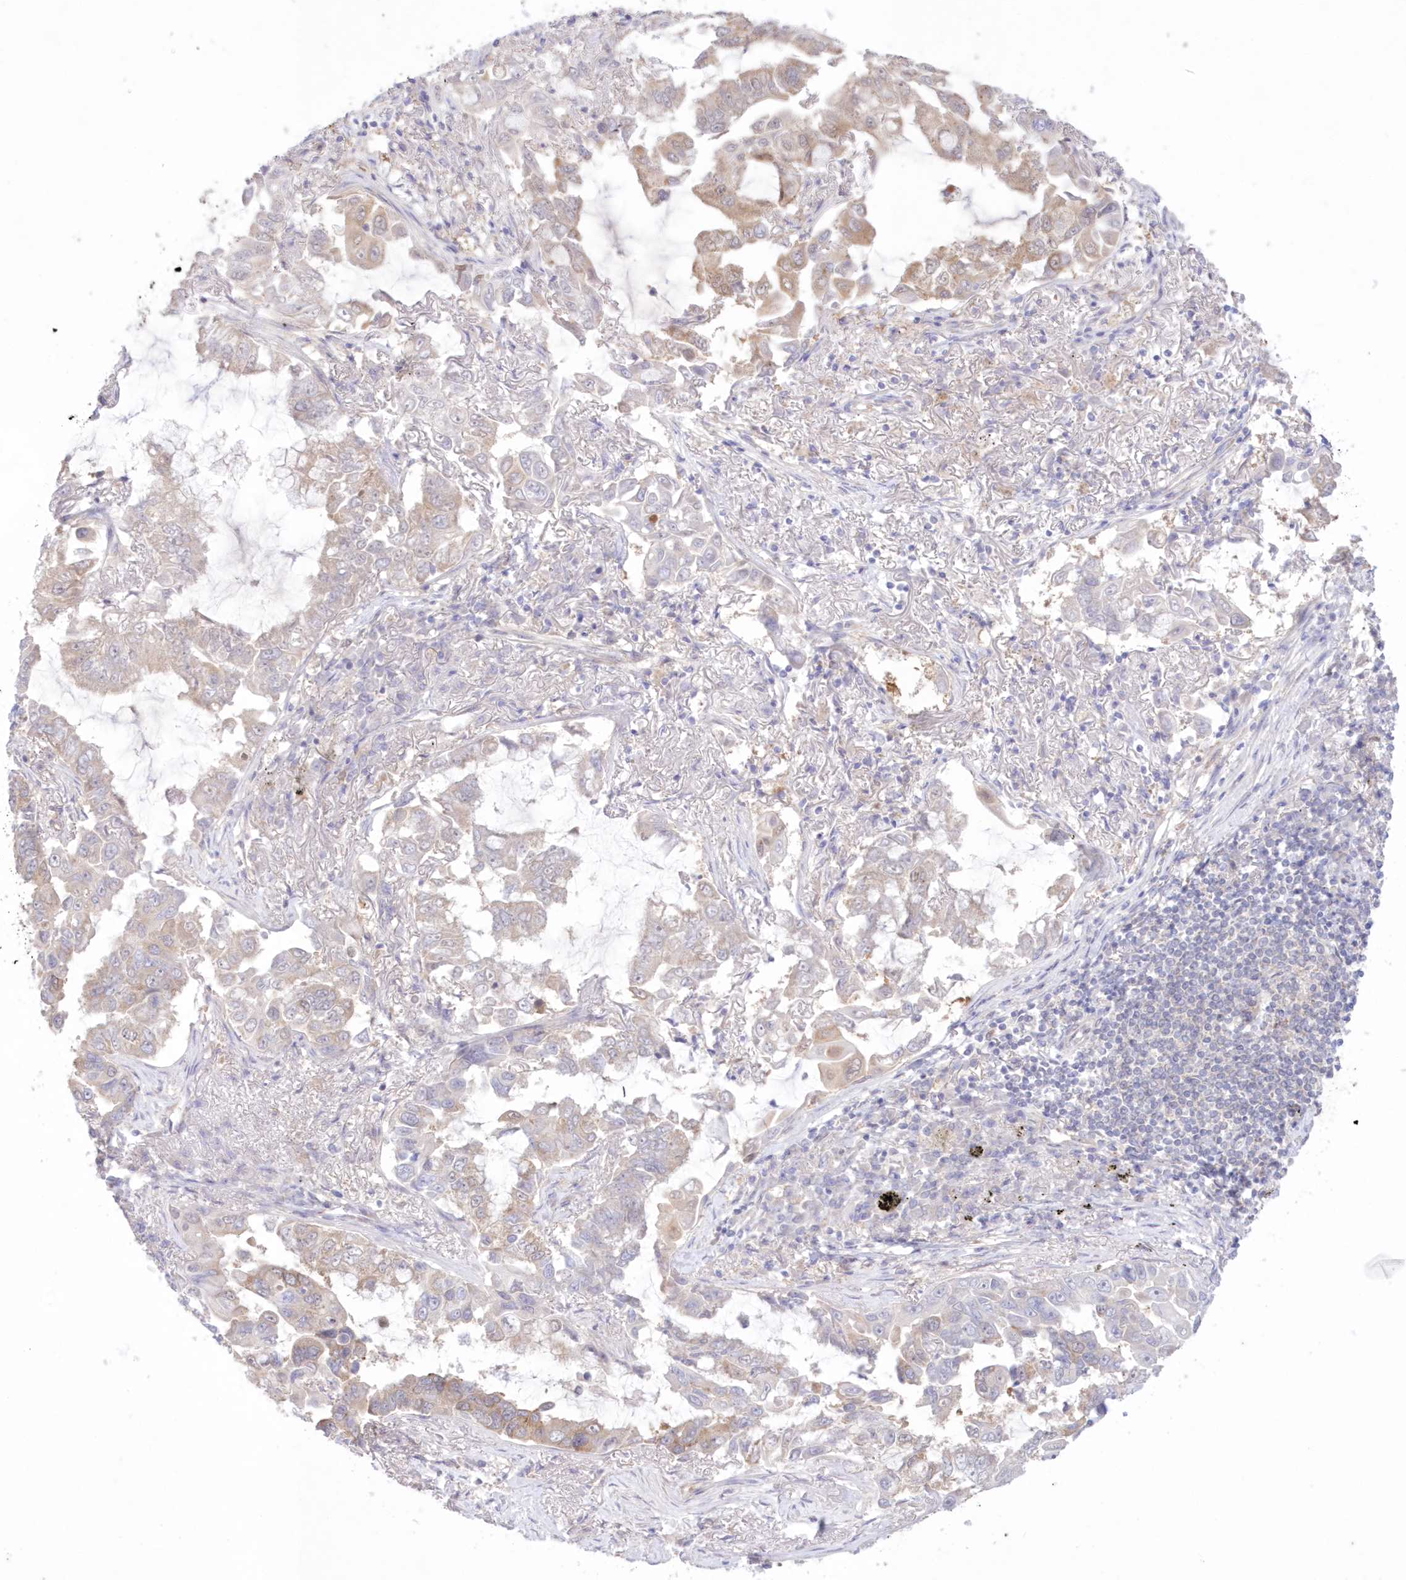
{"staining": {"intensity": "weak", "quantity": "<25%", "location": "cytoplasmic/membranous"}, "tissue": "lung cancer", "cell_type": "Tumor cells", "image_type": "cancer", "snomed": [{"axis": "morphology", "description": "Adenocarcinoma, NOS"}, {"axis": "topography", "description": "Lung"}], "caption": "The photomicrograph displays no staining of tumor cells in adenocarcinoma (lung). (DAB immunohistochemistry with hematoxylin counter stain).", "gene": "RNPEP", "patient": {"sex": "male", "age": 64}}